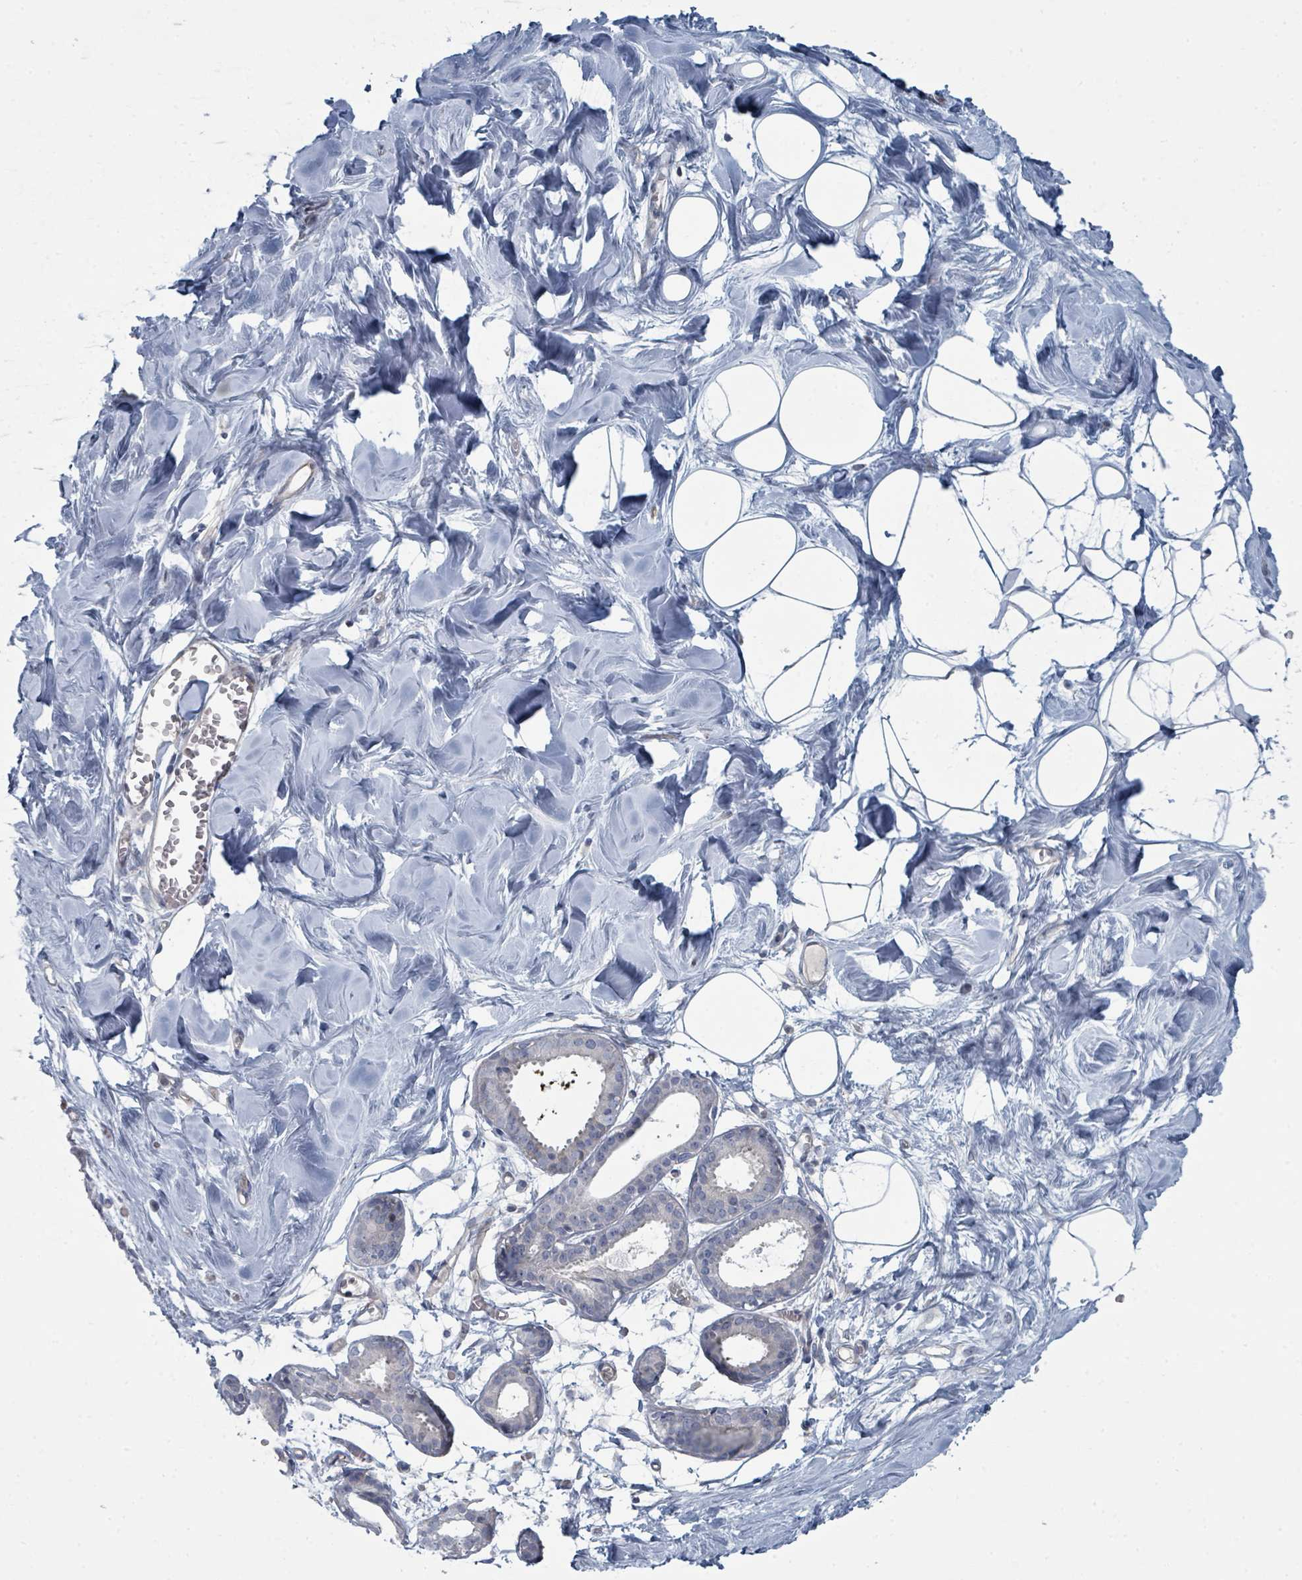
{"staining": {"intensity": "negative", "quantity": "none", "location": "none"}, "tissue": "breast", "cell_type": "Adipocytes", "image_type": "normal", "snomed": [{"axis": "morphology", "description": "Normal tissue, NOS"}, {"axis": "topography", "description": "Breast"}], "caption": "An image of breast stained for a protein displays no brown staining in adipocytes. (DAB immunohistochemistry (IHC), high magnification).", "gene": "SLC25A45", "patient": {"sex": "female", "age": 27}}